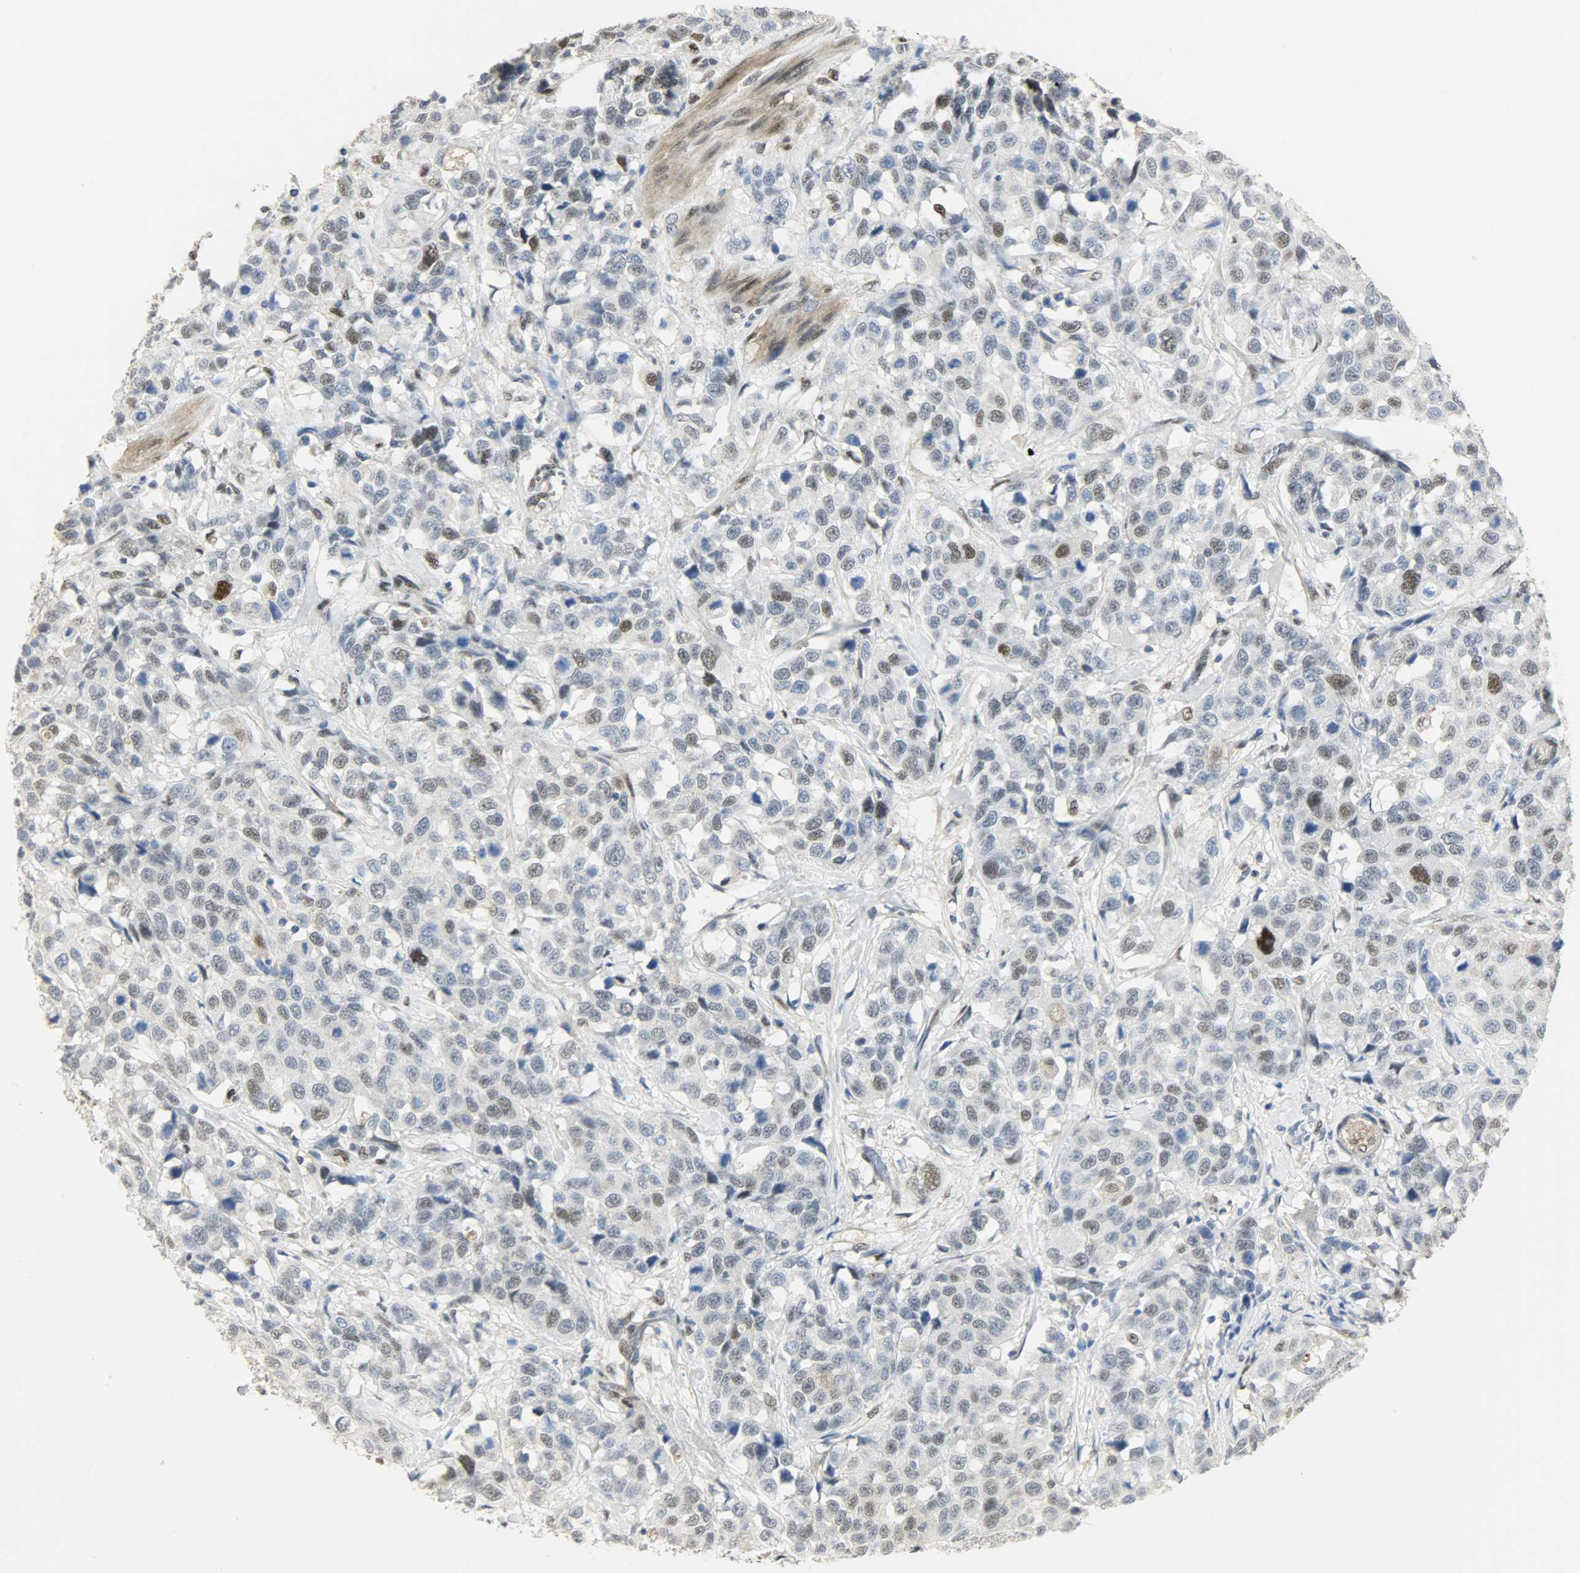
{"staining": {"intensity": "moderate", "quantity": "<25%", "location": "nuclear"}, "tissue": "stomach cancer", "cell_type": "Tumor cells", "image_type": "cancer", "snomed": [{"axis": "morphology", "description": "Normal tissue, NOS"}, {"axis": "morphology", "description": "Adenocarcinoma, NOS"}, {"axis": "topography", "description": "Stomach"}], "caption": "An immunohistochemistry (IHC) image of neoplastic tissue is shown. Protein staining in brown labels moderate nuclear positivity in stomach cancer (adenocarcinoma) within tumor cells.", "gene": "NPEPL1", "patient": {"sex": "male", "age": 48}}